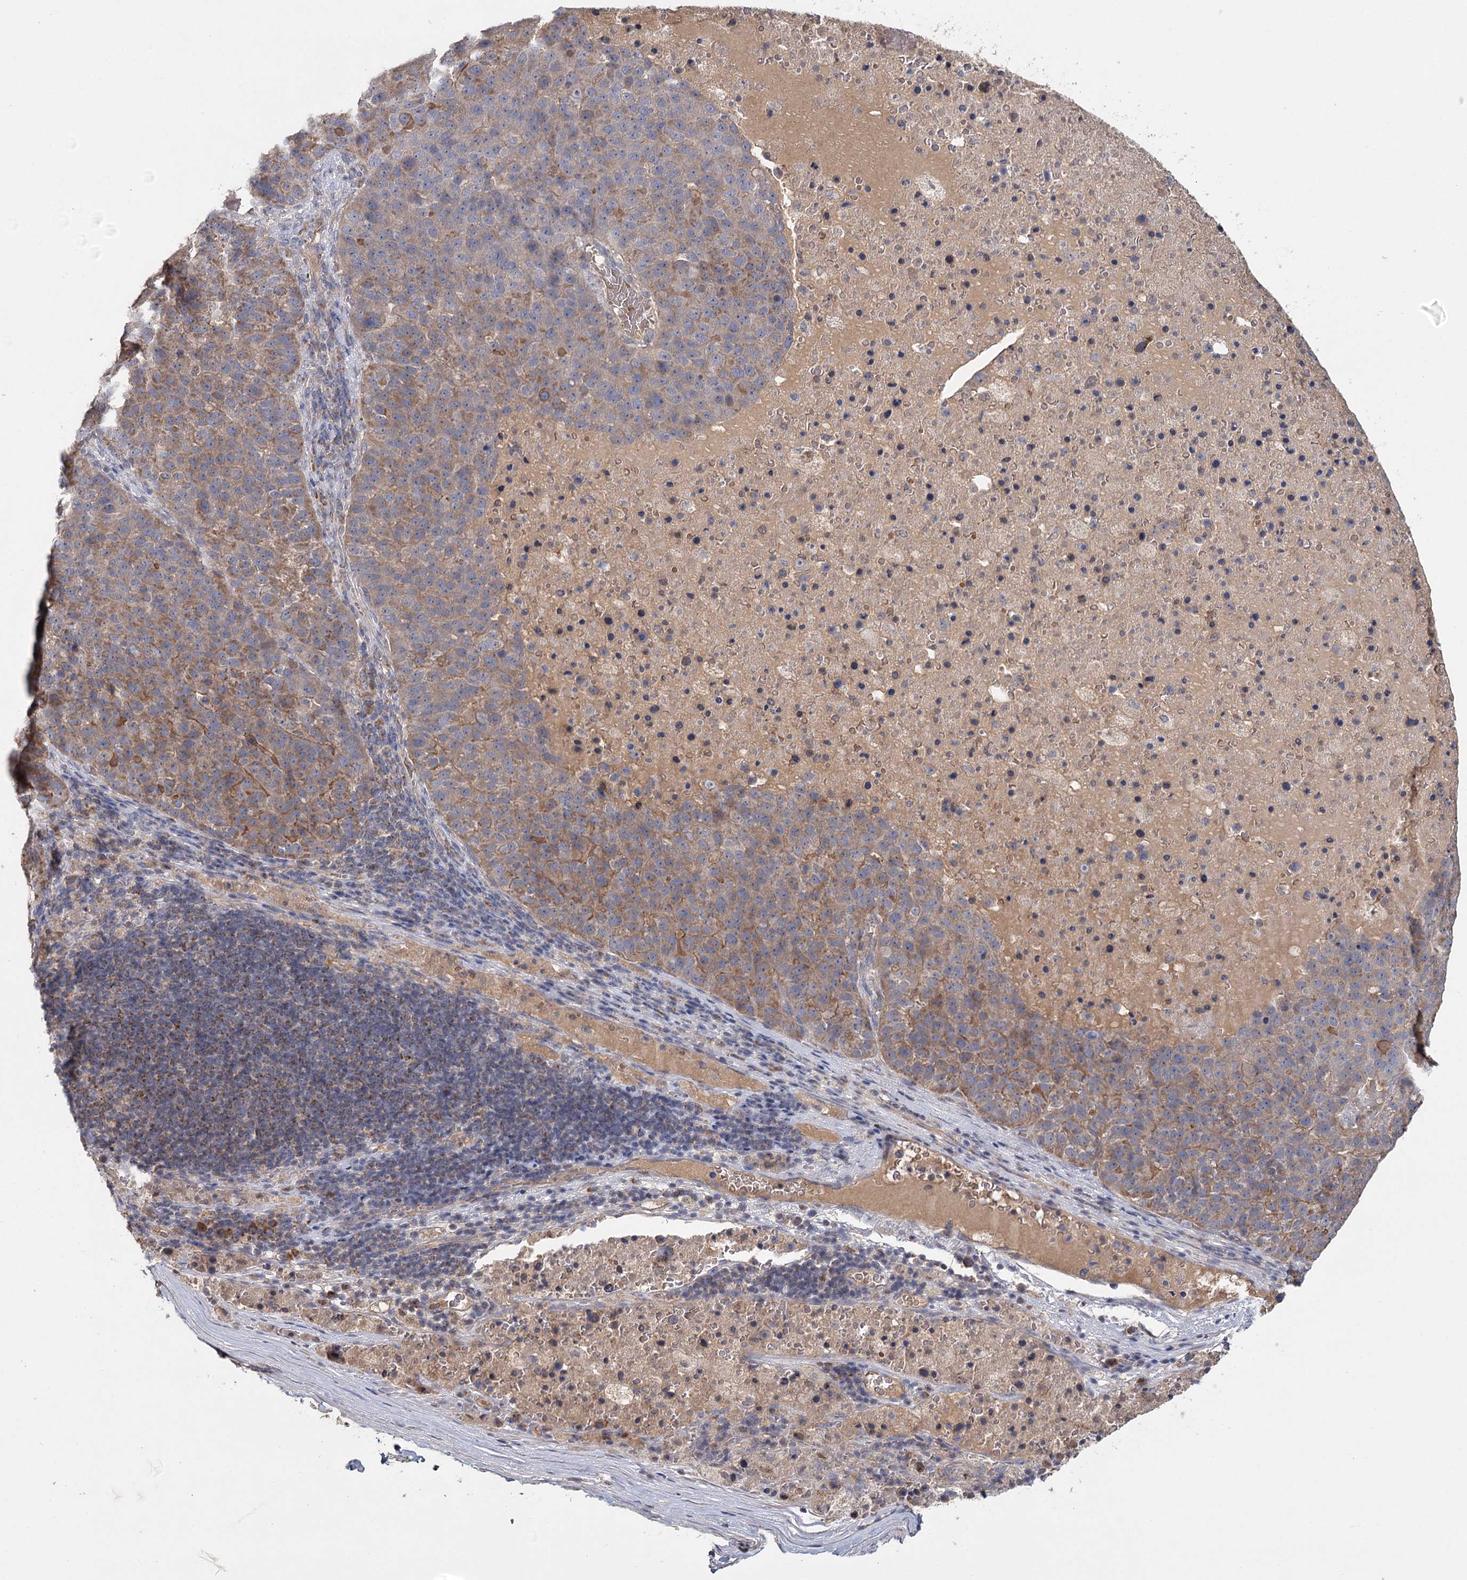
{"staining": {"intensity": "moderate", "quantity": ">75%", "location": "cytoplasmic/membranous"}, "tissue": "pancreatic cancer", "cell_type": "Tumor cells", "image_type": "cancer", "snomed": [{"axis": "morphology", "description": "Adenocarcinoma, NOS"}, {"axis": "topography", "description": "Pancreas"}], "caption": "Pancreatic adenocarcinoma stained for a protein displays moderate cytoplasmic/membranous positivity in tumor cells. (DAB = brown stain, brightfield microscopy at high magnification).", "gene": "MRPL44", "patient": {"sex": "female", "age": 61}}